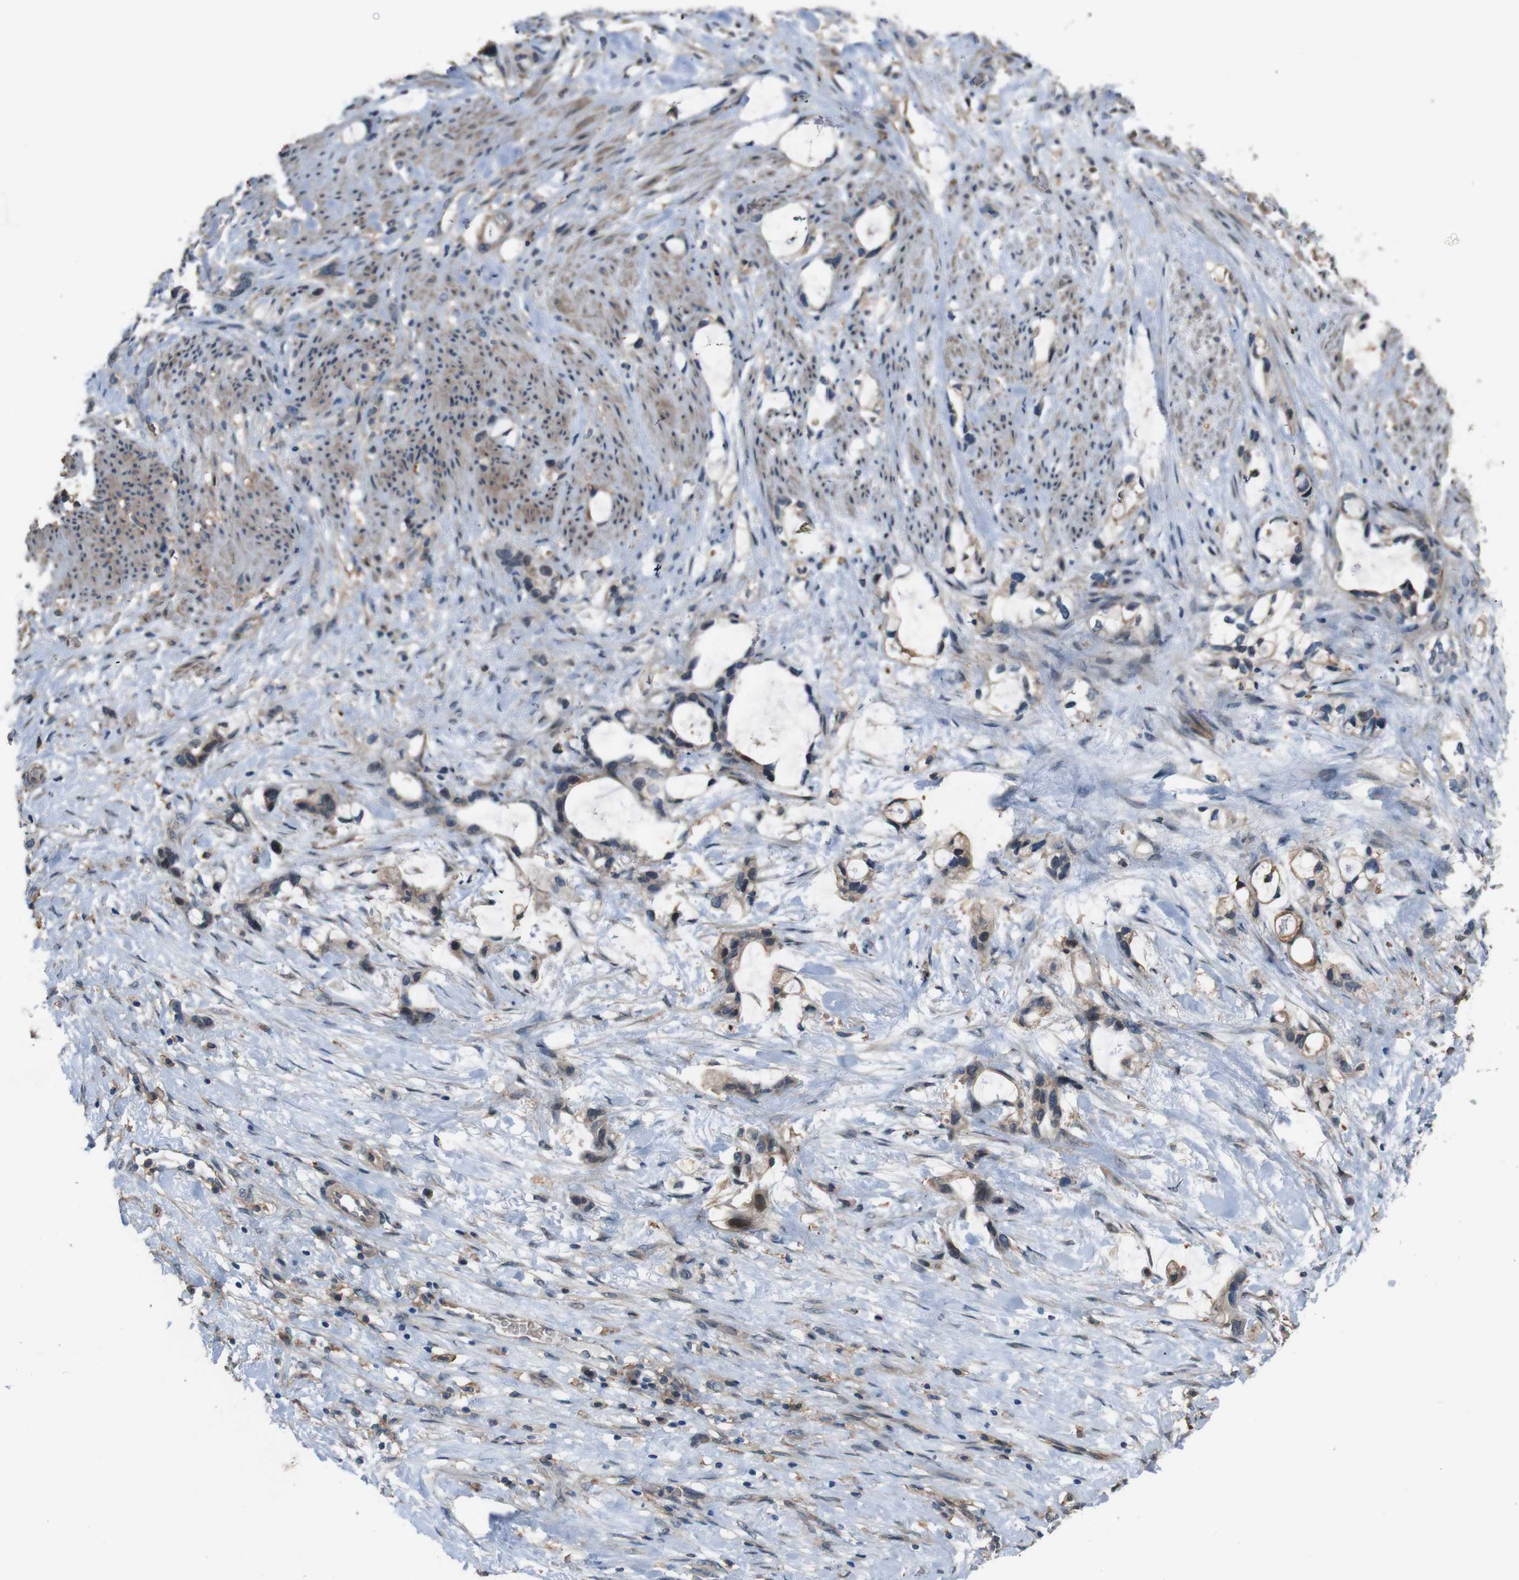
{"staining": {"intensity": "weak", "quantity": ">75%", "location": "cytoplasmic/membranous,nuclear"}, "tissue": "liver cancer", "cell_type": "Tumor cells", "image_type": "cancer", "snomed": [{"axis": "morphology", "description": "Cholangiocarcinoma"}, {"axis": "topography", "description": "Liver"}], "caption": "Liver cancer (cholangiocarcinoma) was stained to show a protein in brown. There is low levels of weak cytoplasmic/membranous and nuclear positivity in approximately >75% of tumor cells. Nuclei are stained in blue.", "gene": "ATP2B1", "patient": {"sex": "female", "age": 65}}